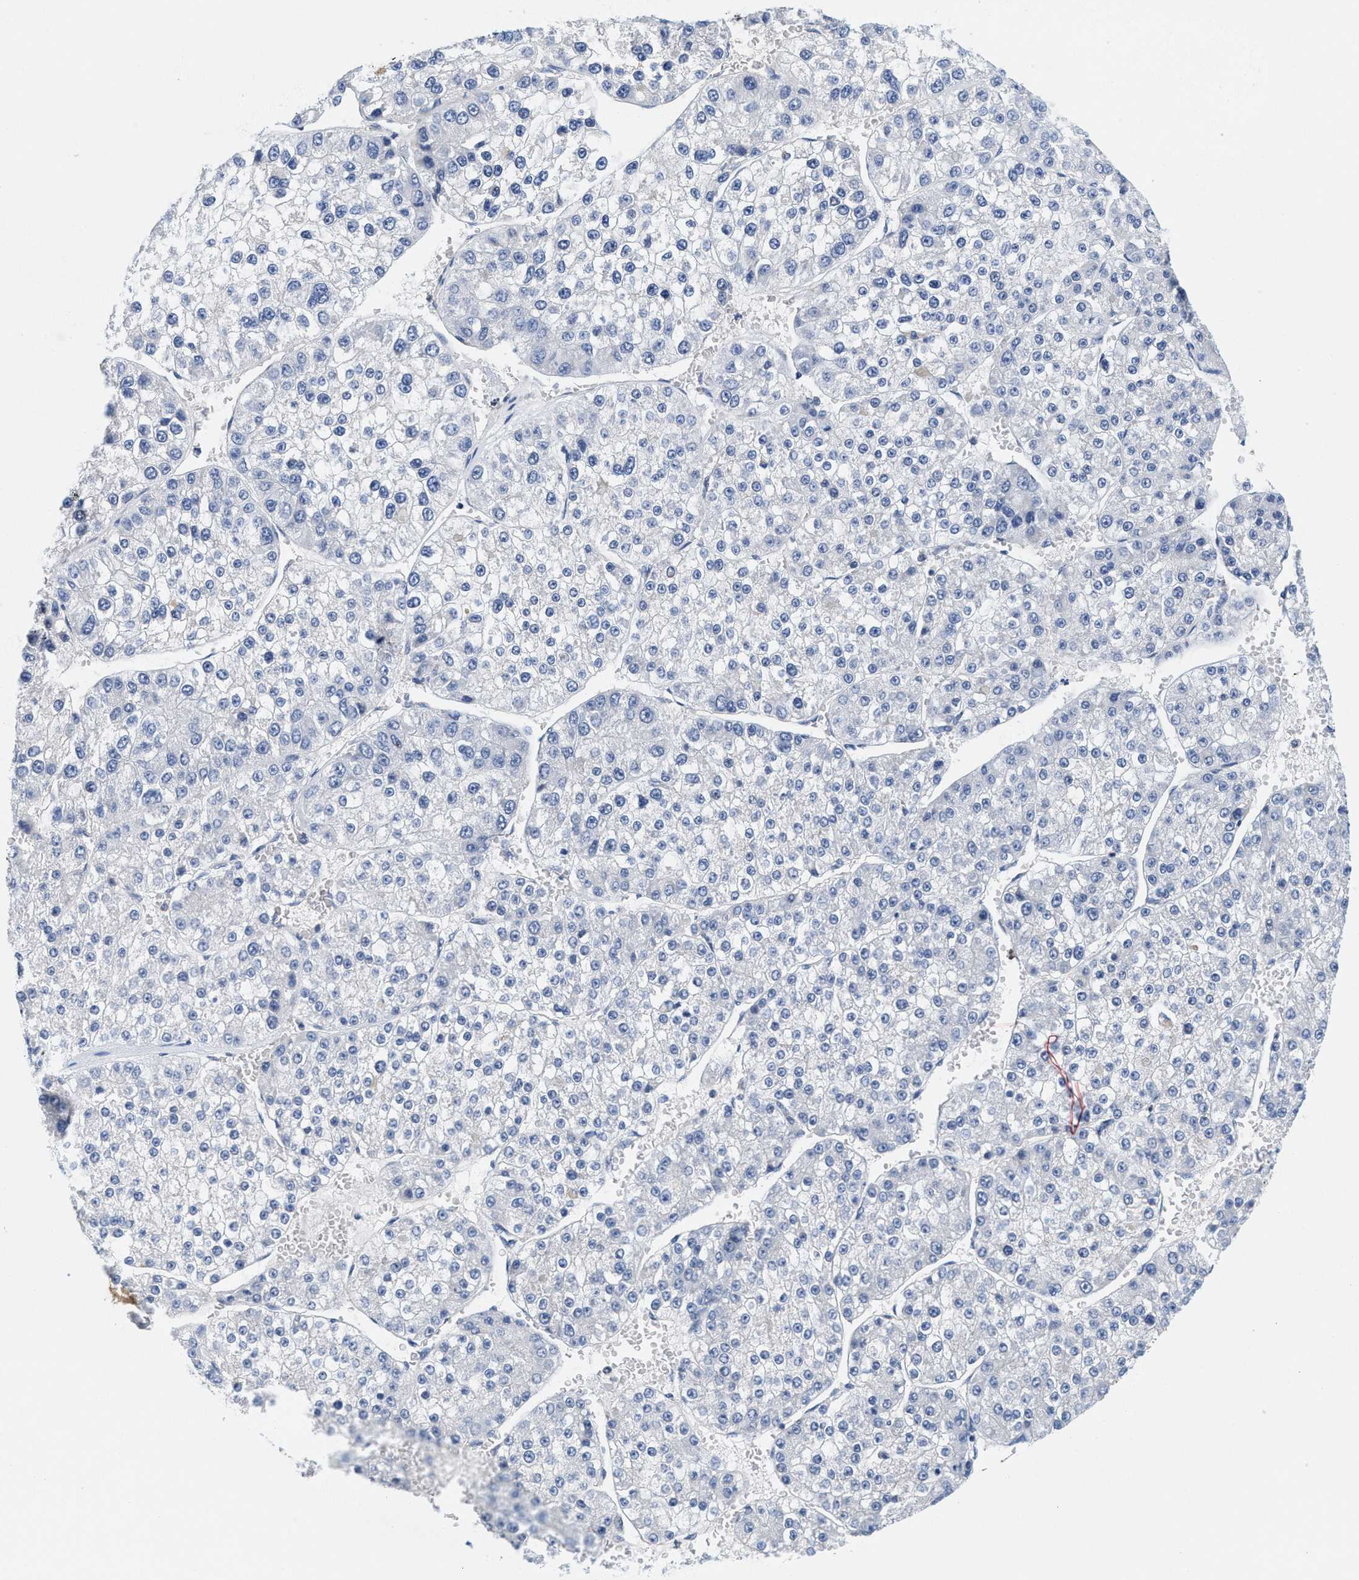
{"staining": {"intensity": "negative", "quantity": "none", "location": "none"}, "tissue": "liver cancer", "cell_type": "Tumor cells", "image_type": "cancer", "snomed": [{"axis": "morphology", "description": "Carcinoma, Hepatocellular, NOS"}, {"axis": "topography", "description": "Liver"}], "caption": "Immunohistochemistry (IHC) photomicrograph of neoplastic tissue: liver hepatocellular carcinoma stained with DAB (3,3'-diaminobenzidine) shows no significant protein staining in tumor cells.", "gene": "CPA2", "patient": {"sex": "female", "age": 73}}